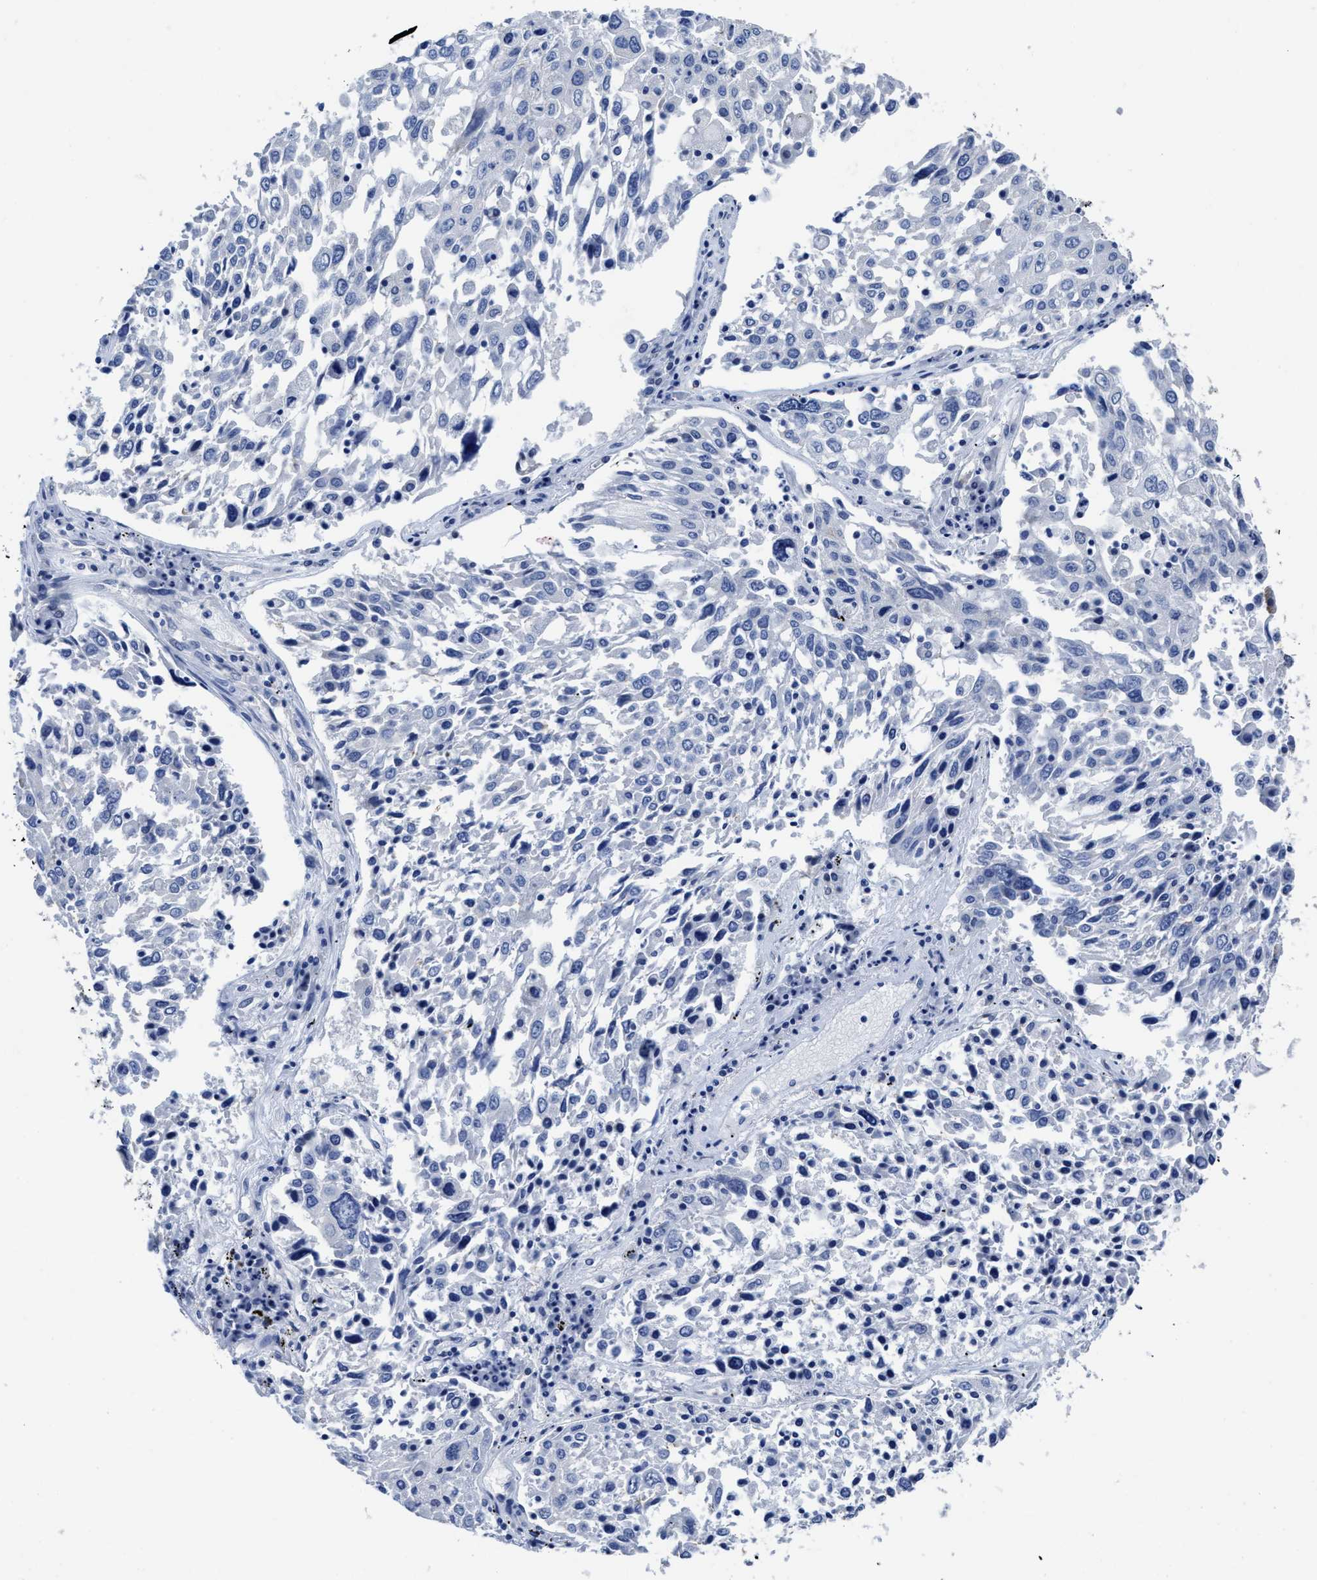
{"staining": {"intensity": "negative", "quantity": "none", "location": "none"}, "tissue": "lung cancer", "cell_type": "Tumor cells", "image_type": "cancer", "snomed": [{"axis": "morphology", "description": "Squamous cell carcinoma, NOS"}, {"axis": "topography", "description": "Lung"}], "caption": "IHC of lung cancer (squamous cell carcinoma) exhibits no staining in tumor cells.", "gene": "HOOK1", "patient": {"sex": "male", "age": 65}}